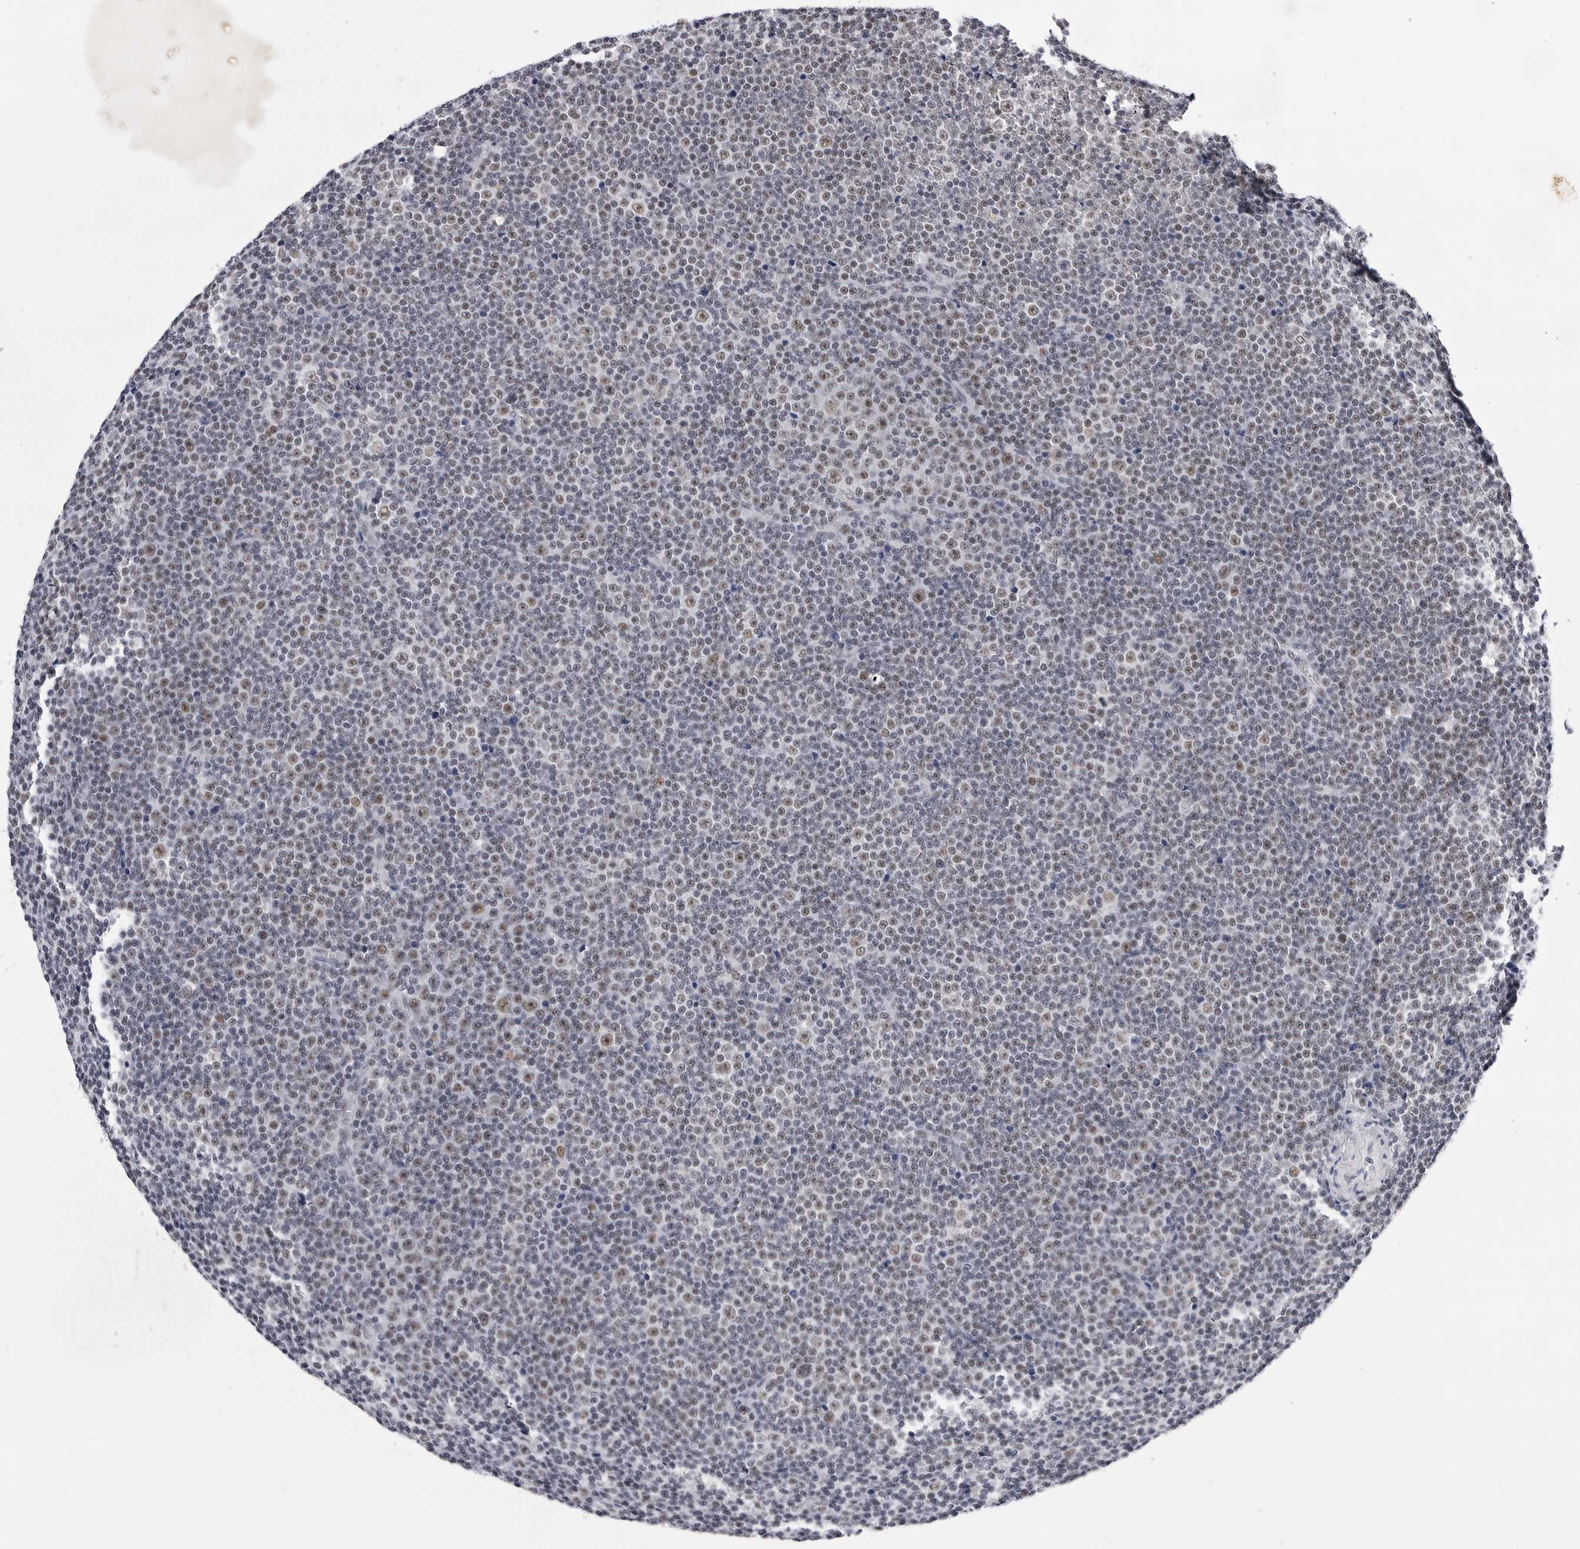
{"staining": {"intensity": "weak", "quantity": "25%-75%", "location": "nuclear"}, "tissue": "lymphoma", "cell_type": "Tumor cells", "image_type": "cancer", "snomed": [{"axis": "morphology", "description": "Malignant lymphoma, non-Hodgkin's type, Low grade"}, {"axis": "topography", "description": "Lymph node"}], "caption": "Human low-grade malignant lymphoma, non-Hodgkin's type stained with a brown dye exhibits weak nuclear positive positivity in approximately 25%-75% of tumor cells.", "gene": "SF3B4", "patient": {"sex": "female", "age": 67}}